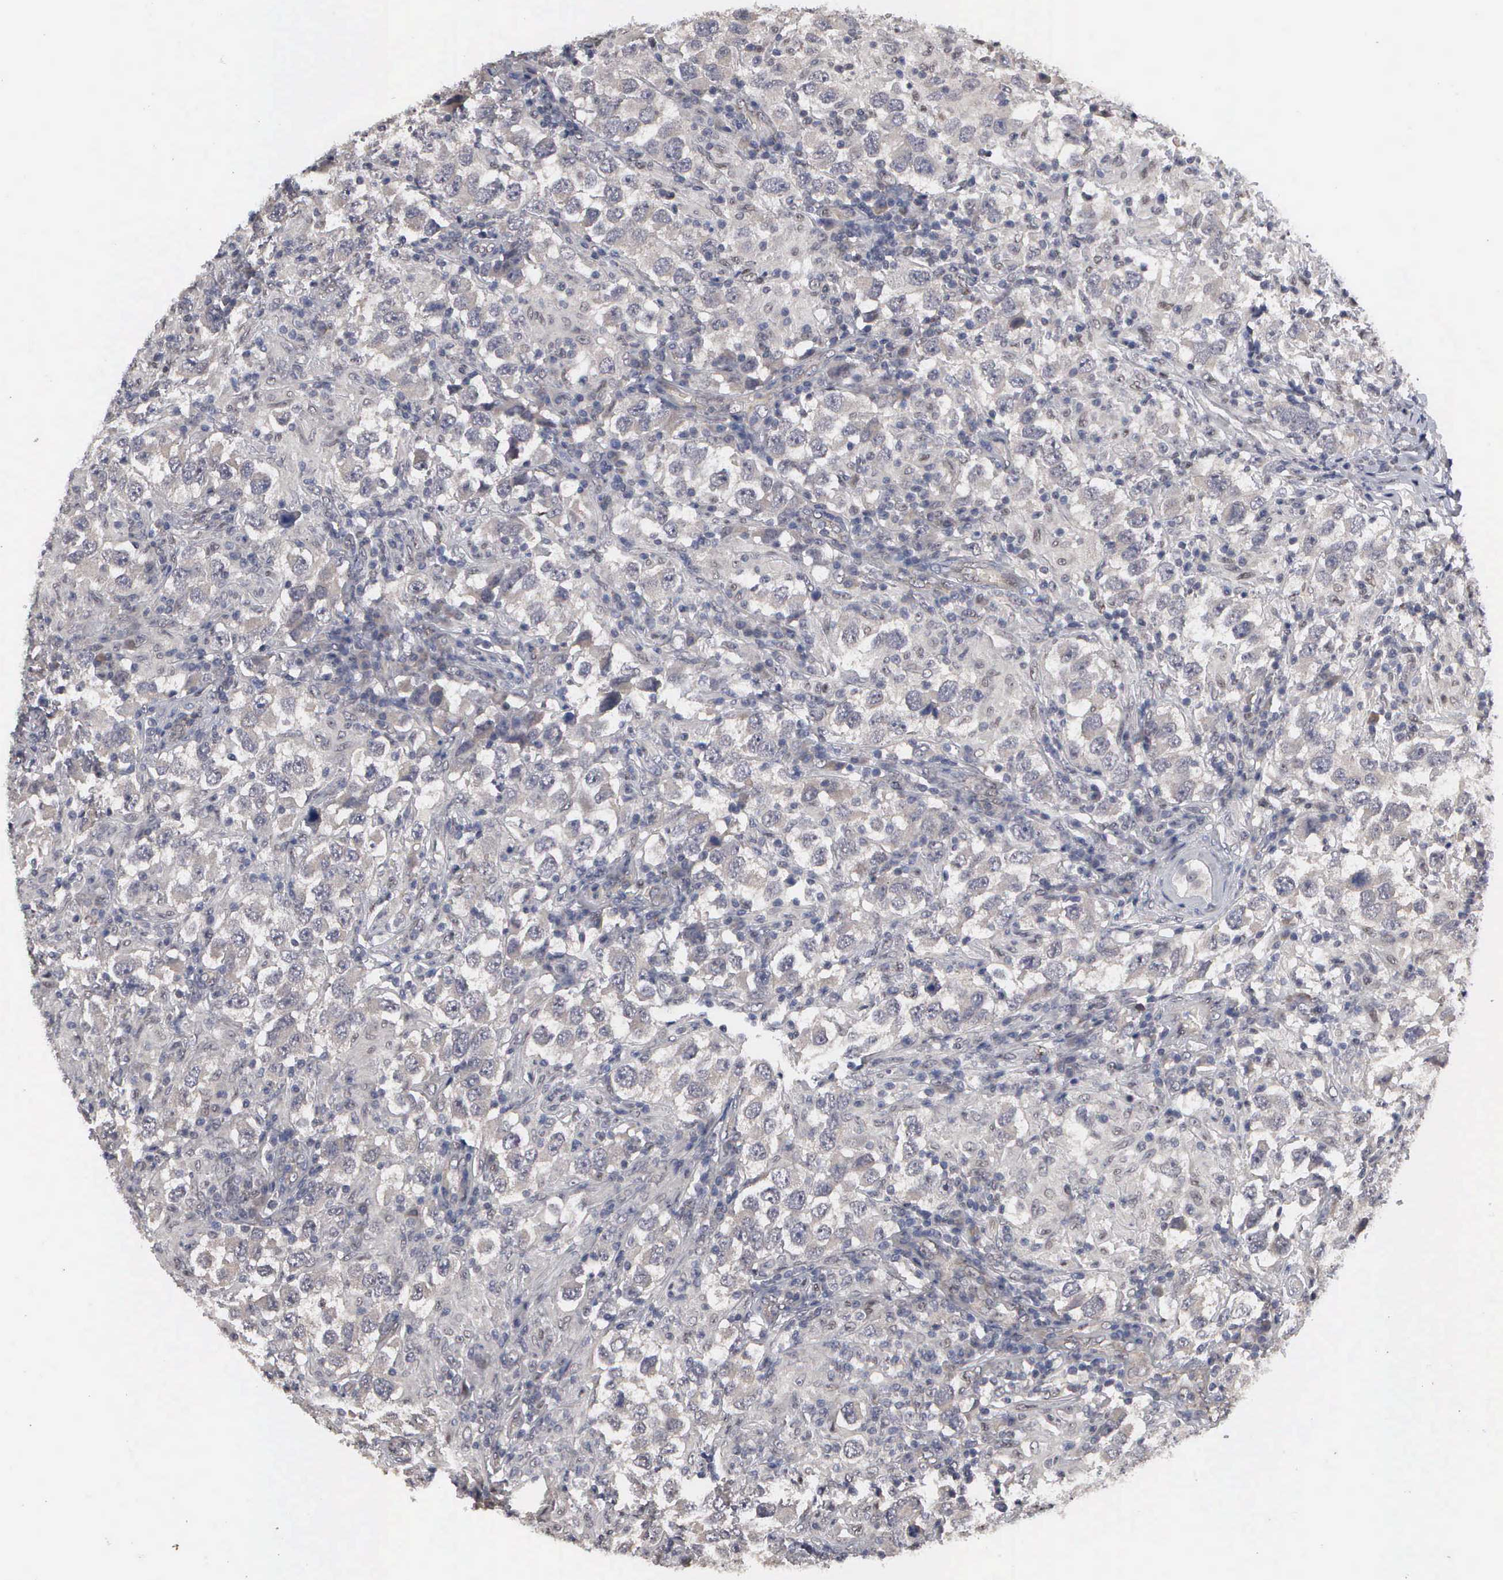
{"staining": {"intensity": "negative", "quantity": "none", "location": "none"}, "tissue": "testis cancer", "cell_type": "Tumor cells", "image_type": "cancer", "snomed": [{"axis": "morphology", "description": "Carcinoma, Embryonal, NOS"}, {"axis": "topography", "description": "Testis"}], "caption": "Tumor cells show no significant protein staining in testis cancer. (DAB IHC, high magnification).", "gene": "ZBTB33", "patient": {"sex": "male", "age": 21}}